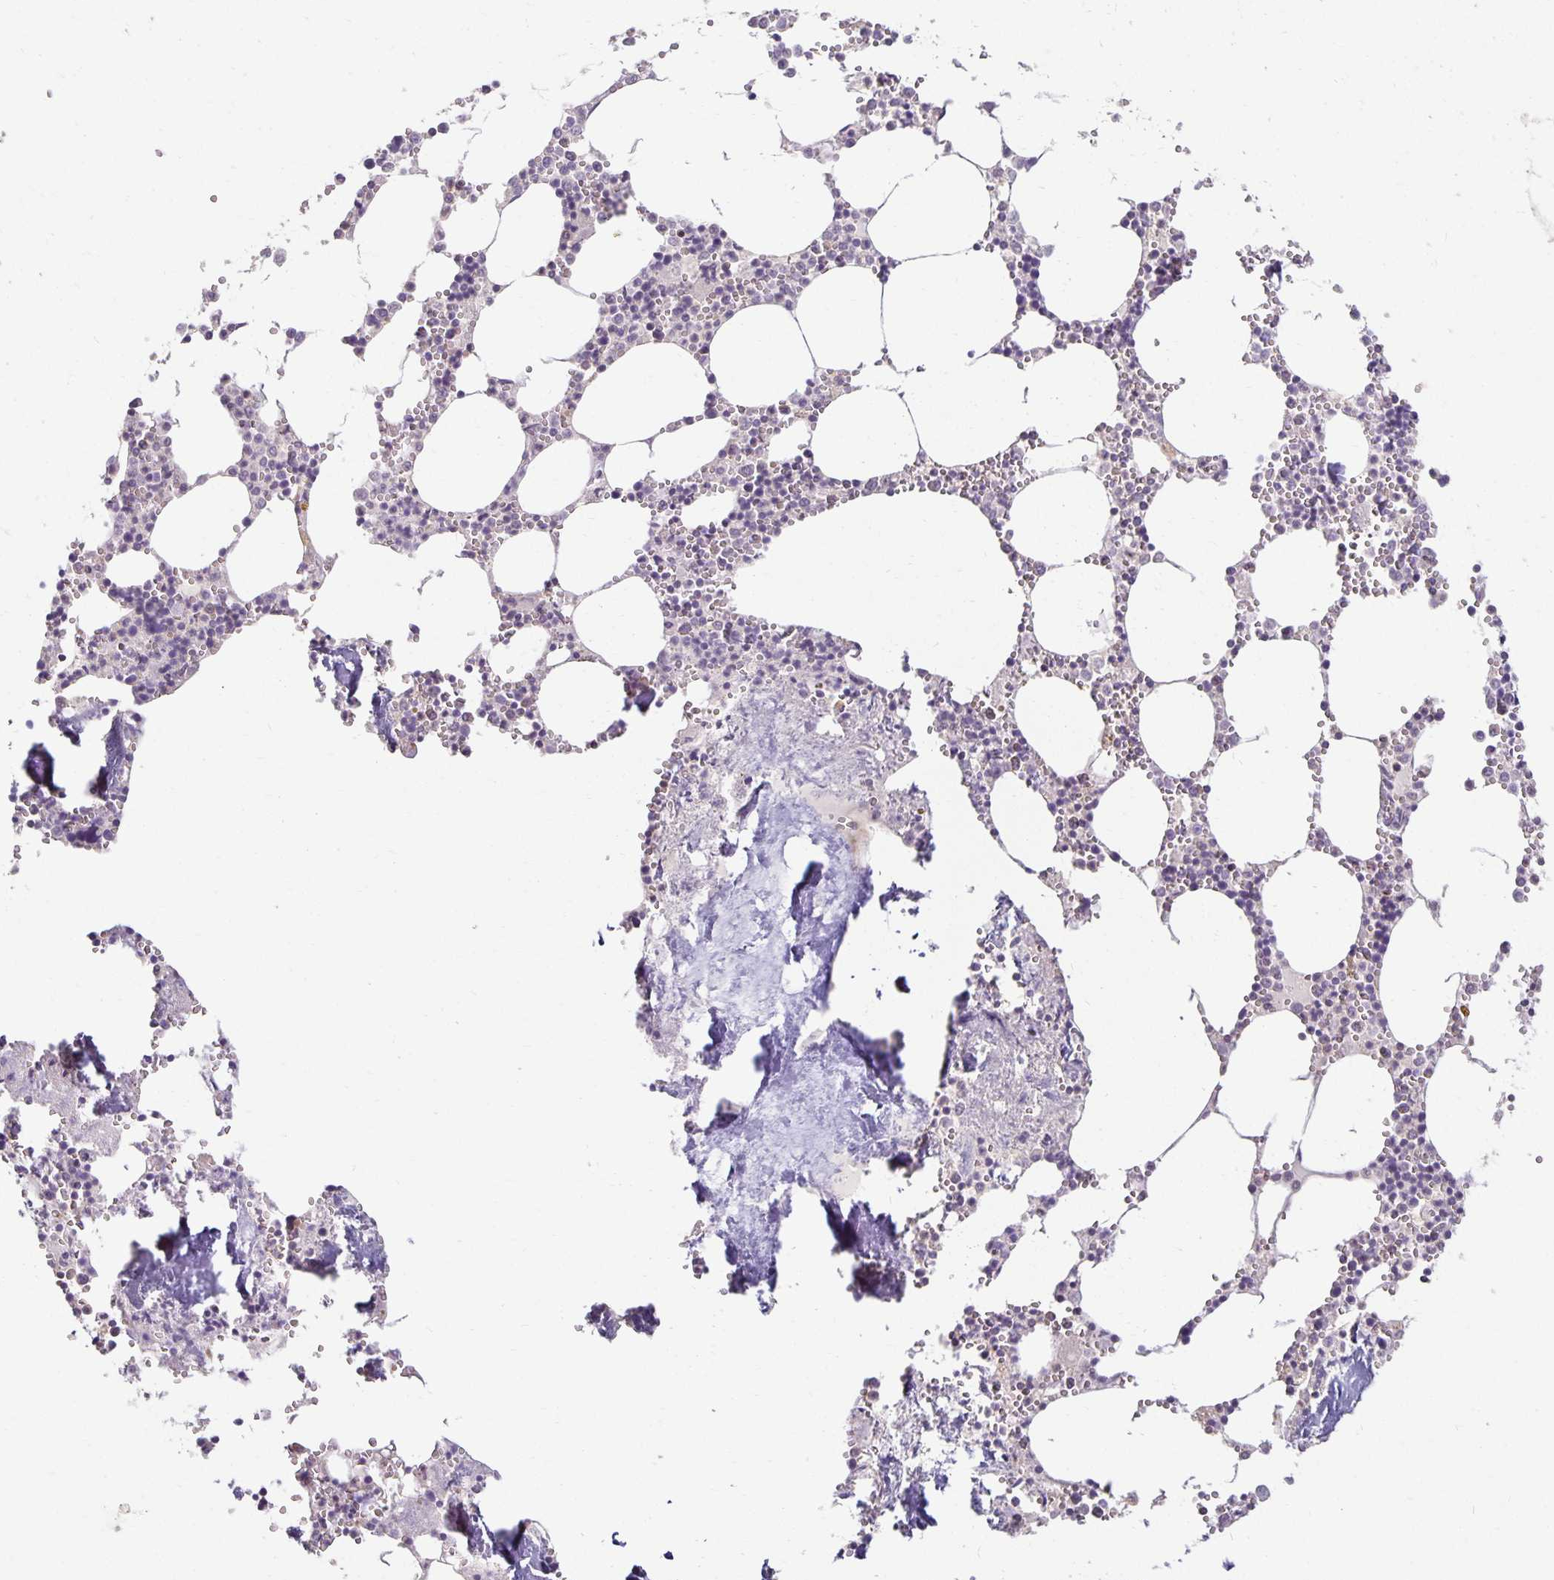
{"staining": {"intensity": "negative", "quantity": "none", "location": "none"}, "tissue": "bone marrow", "cell_type": "Hematopoietic cells", "image_type": "normal", "snomed": [{"axis": "morphology", "description": "Normal tissue, NOS"}, {"axis": "topography", "description": "Bone marrow"}], "caption": "High magnification brightfield microscopy of benign bone marrow stained with DAB (brown) and counterstained with hematoxylin (blue): hematopoietic cells show no significant expression.", "gene": "CST6", "patient": {"sex": "male", "age": 54}}